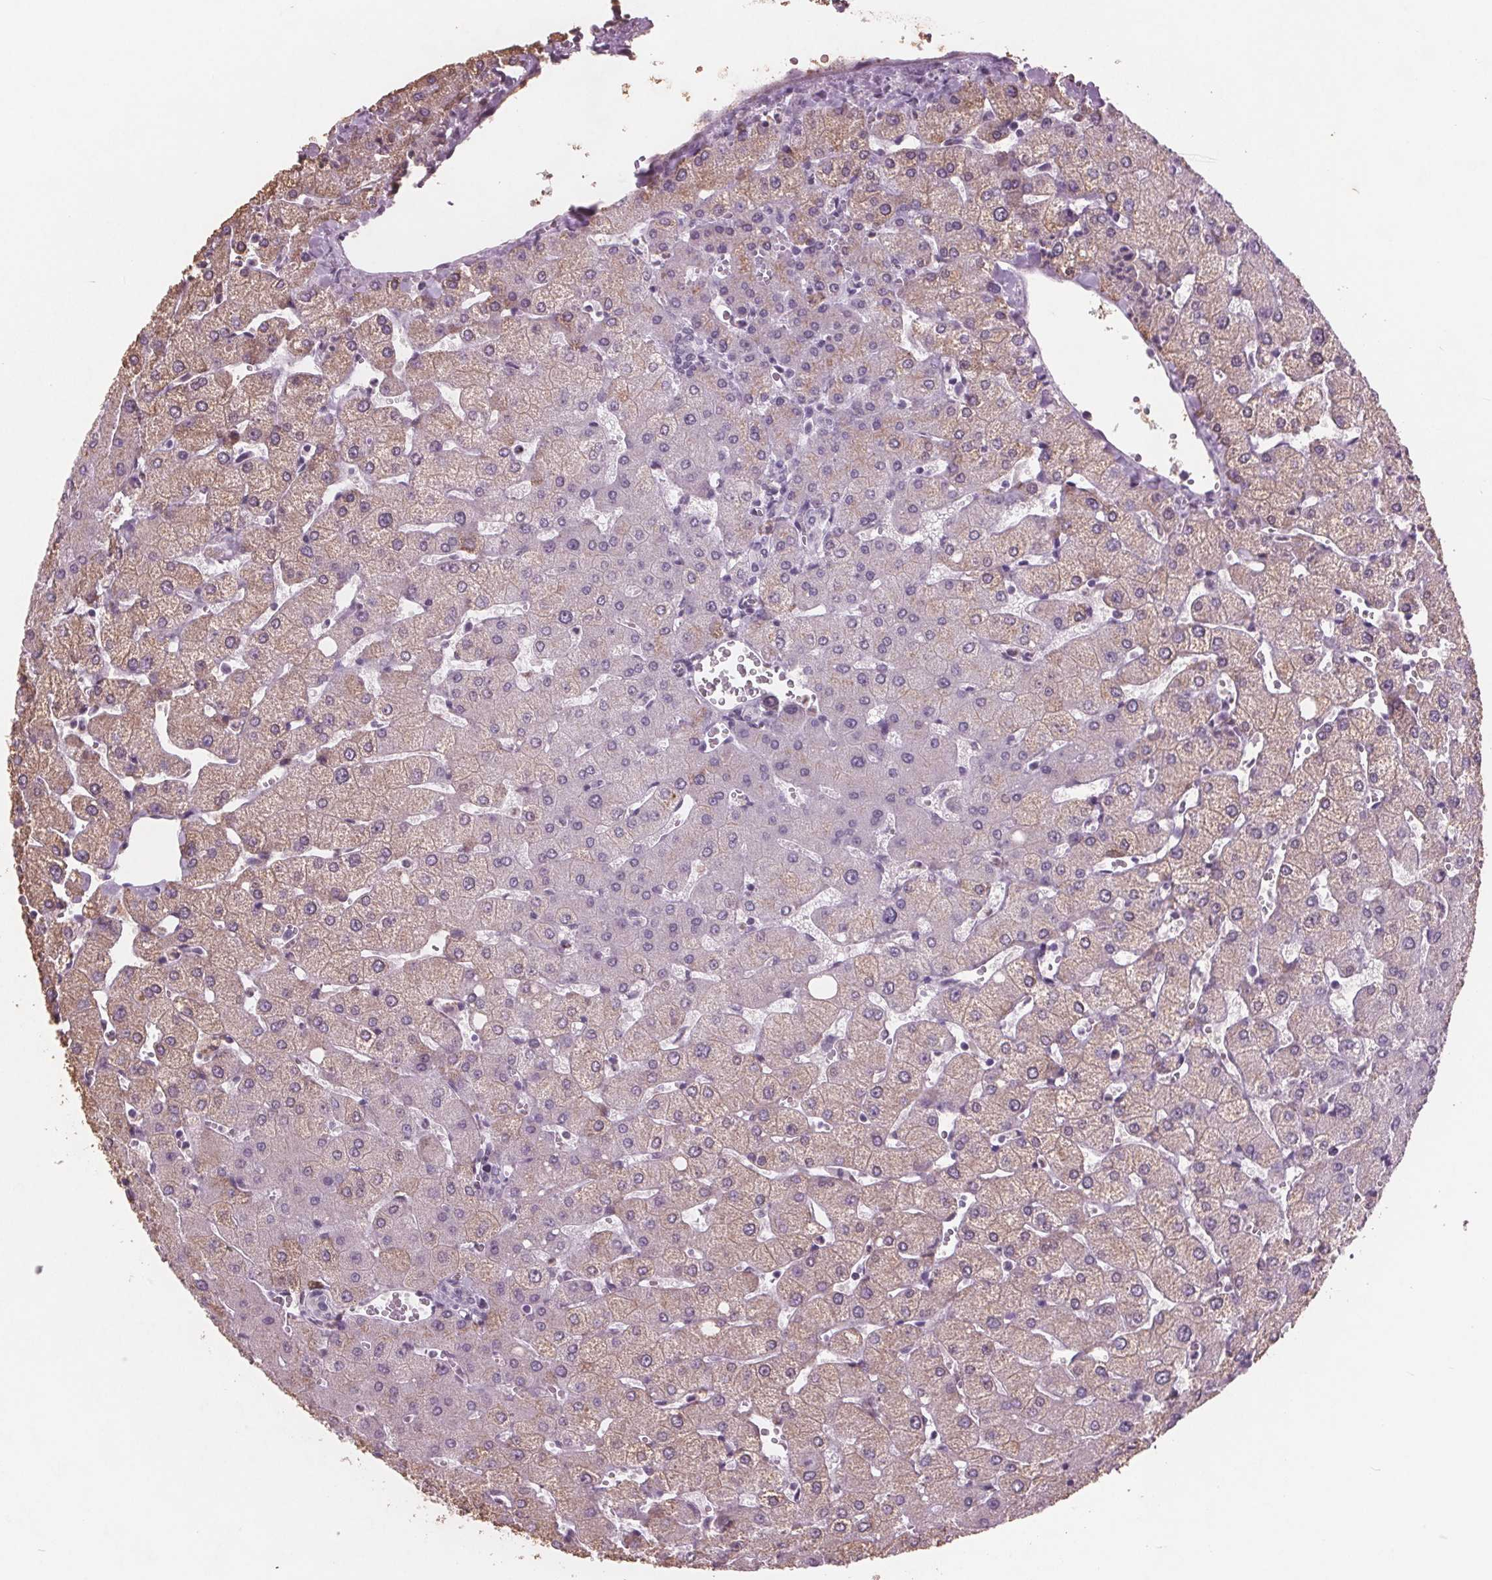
{"staining": {"intensity": "negative", "quantity": "none", "location": "none"}, "tissue": "liver", "cell_type": "Cholangiocytes", "image_type": "normal", "snomed": [{"axis": "morphology", "description": "Normal tissue, NOS"}, {"axis": "topography", "description": "Liver"}], "caption": "Cholangiocytes are negative for brown protein staining in unremarkable liver. (DAB immunohistochemistry (IHC), high magnification).", "gene": "PTPN14", "patient": {"sex": "female", "age": 54}}